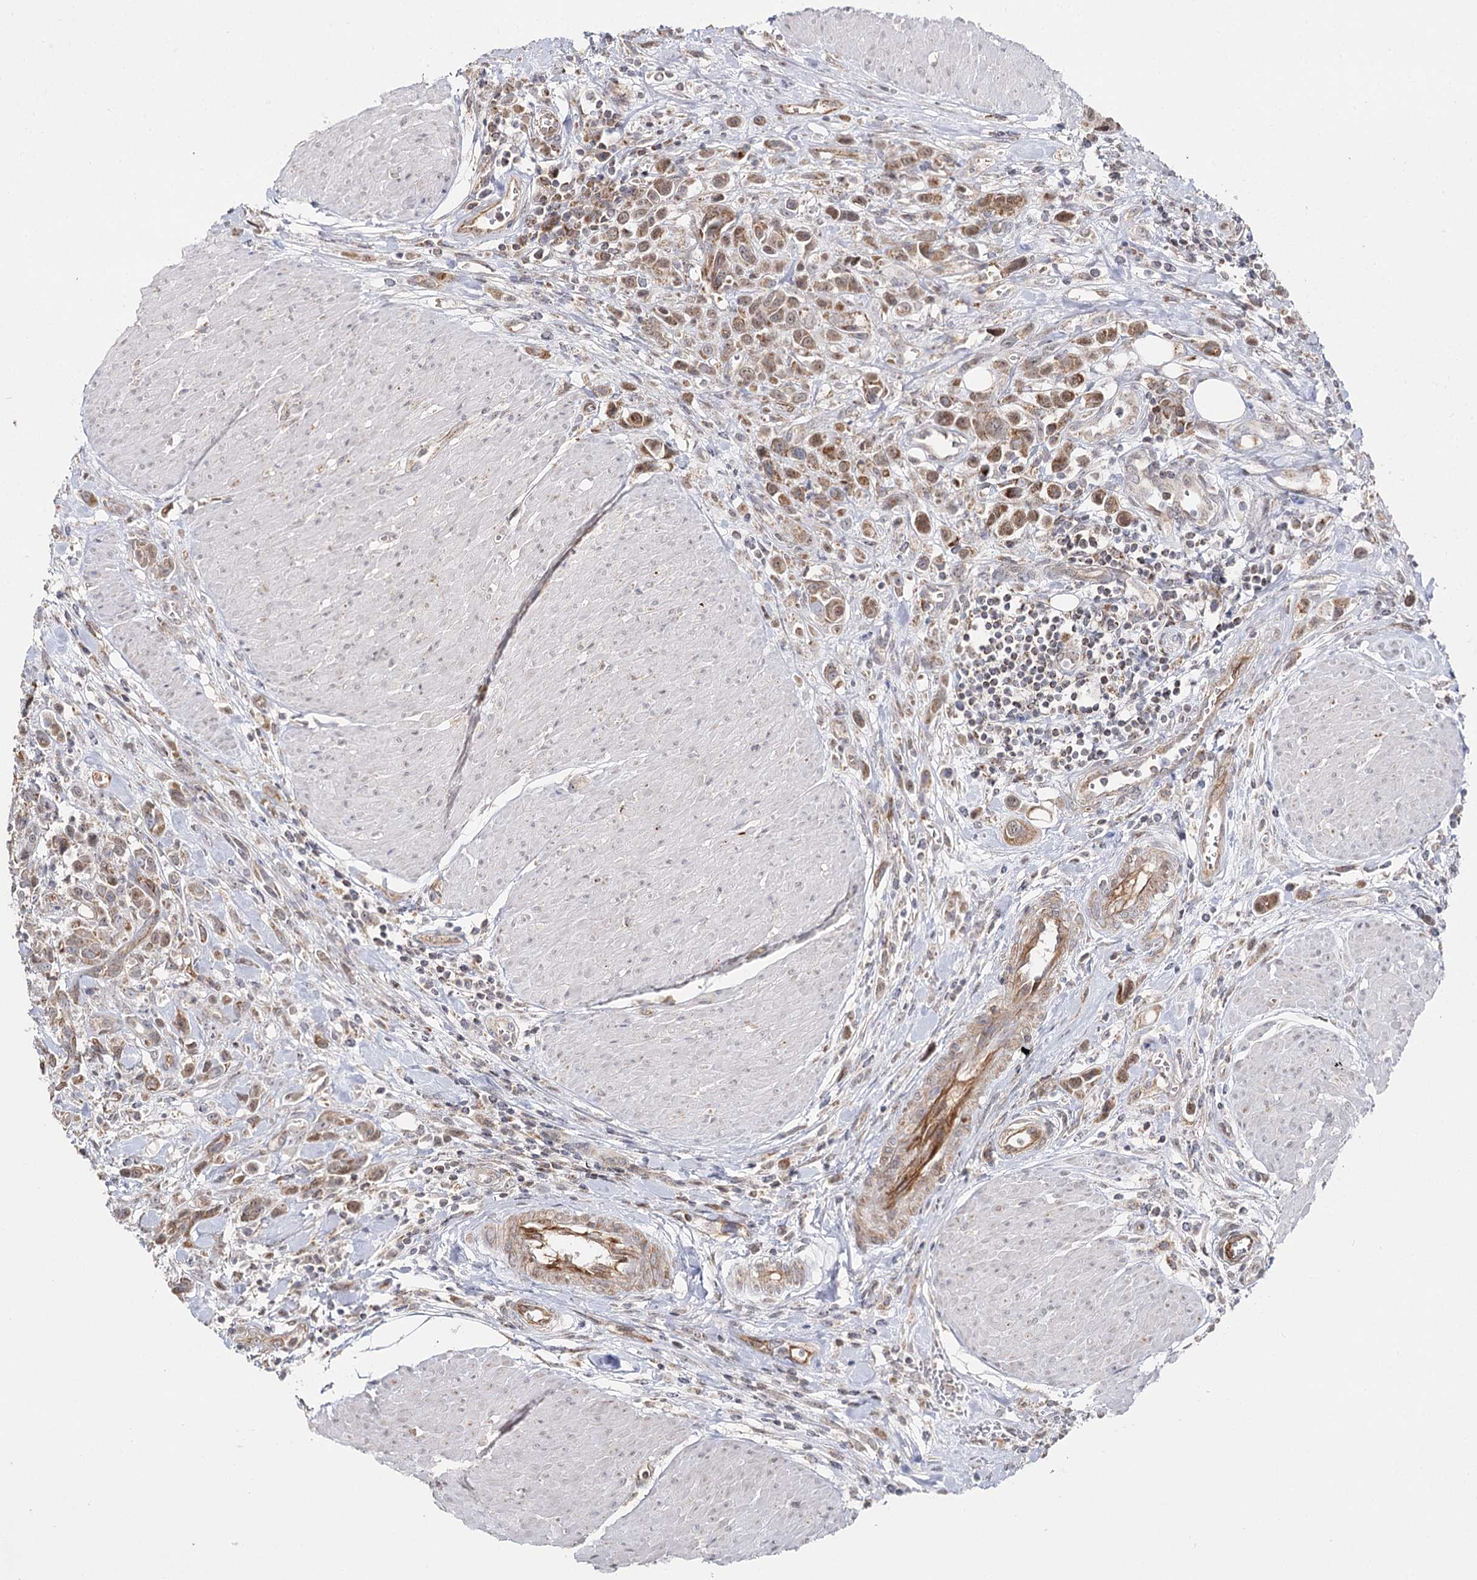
{"staining": {"intensity": "moderate", "quantity": ">75%", "location": "cytoplasmic/membranous"}, "tissue": "urothelial cancer", "cell_type": "Tumor cells", "image_type": "cancer", "snomed": [{"axis": "morphology", "description": "Urothelial carcinoma, High grade"}, {"axis": "topography", "description": "Urinary bladder"}], "caption": "This micrograph reveals immunohistochemistry (IHC) staining of human urothelial cancer, with medium moderate cytoplasmic/membranous expression in approximately >75% of tumor cells.", "gene": "CBR4", "patient": {"sex": "male", "age": 50}}